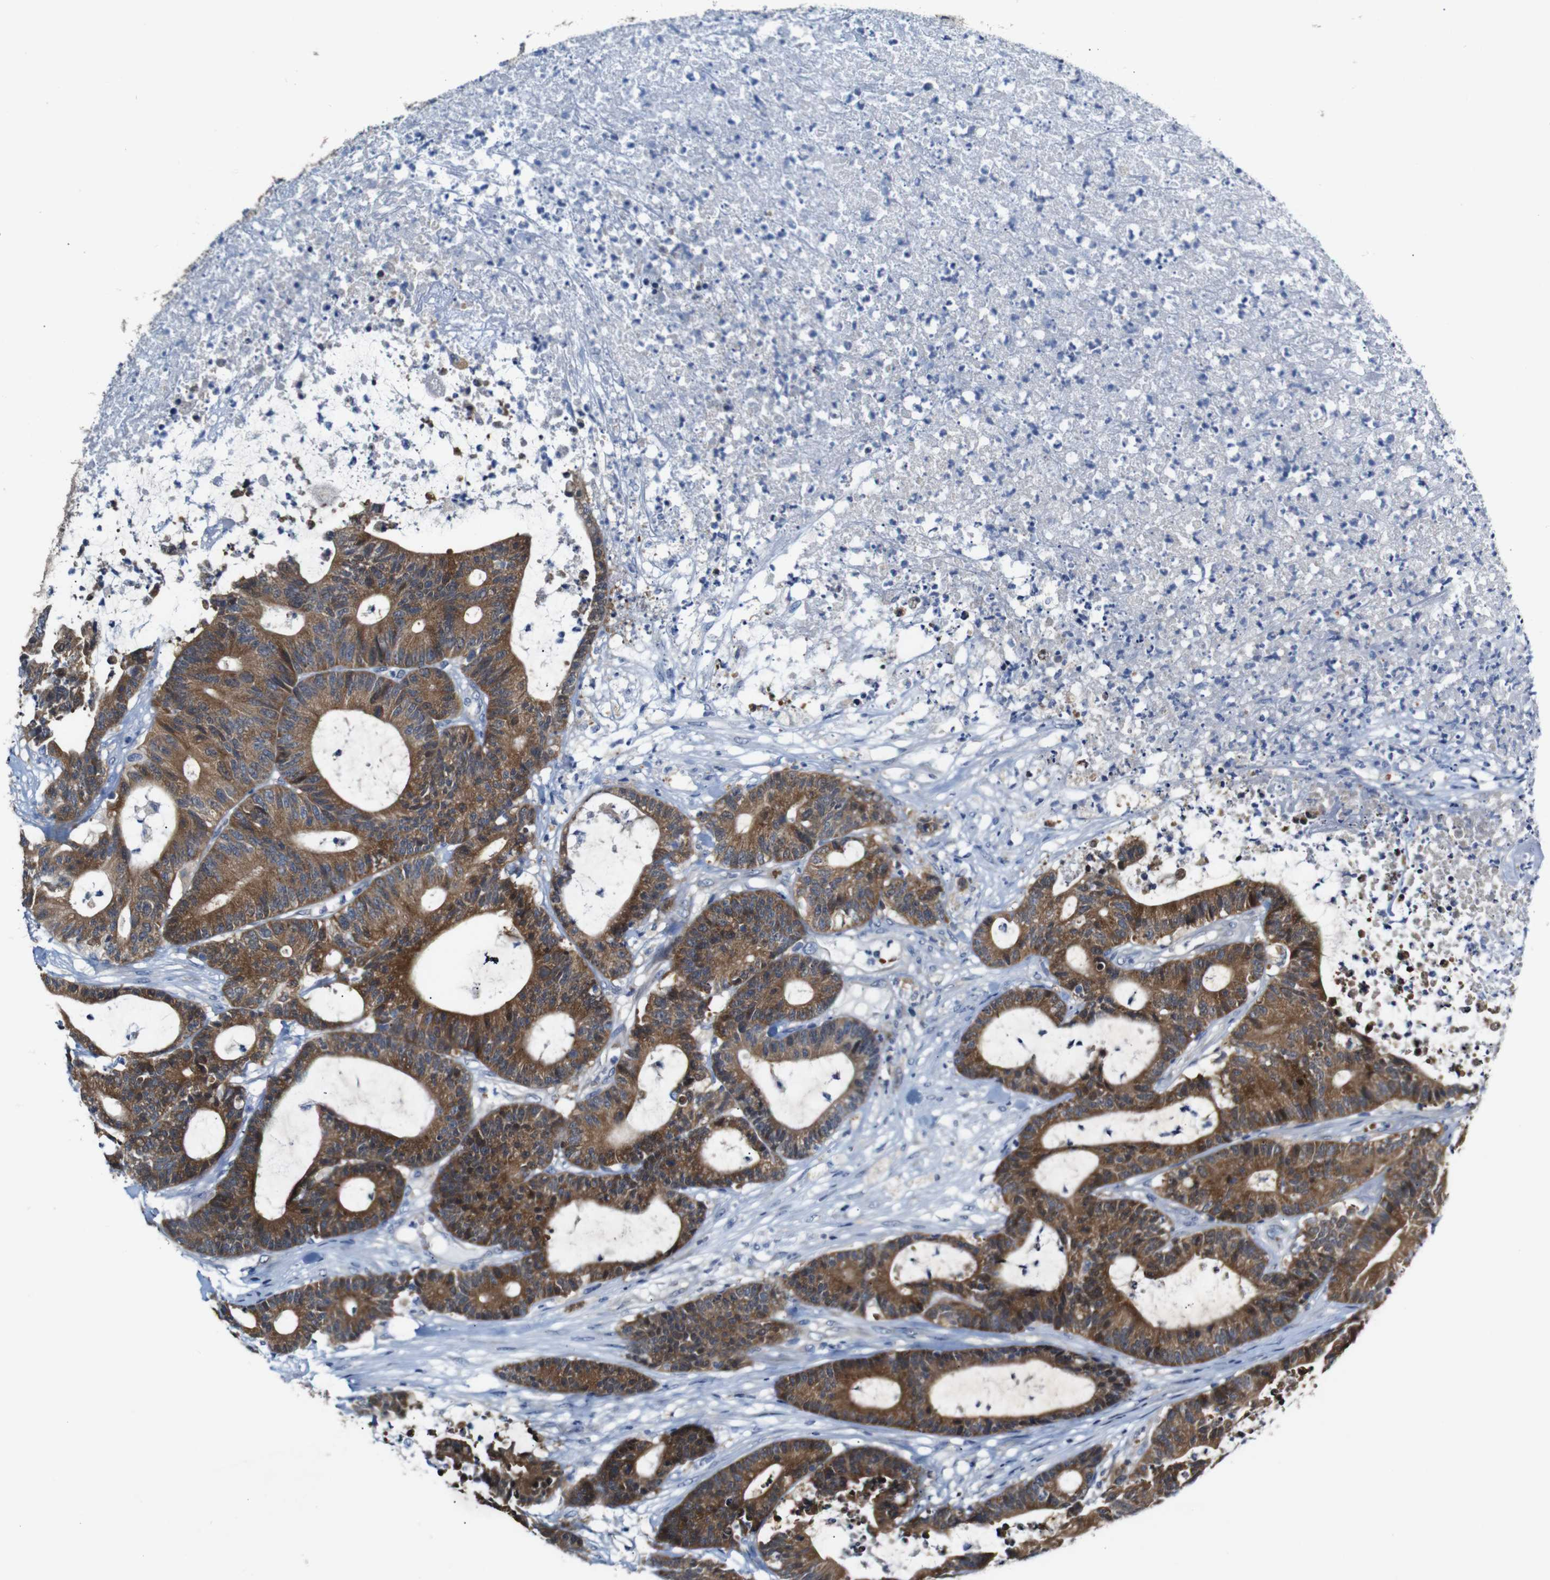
{"staining": {"intensity": "strong", "quantity": ">75%", "location": "cytoplasmic/membranous"}, "tissue": "colorectal cancer", "cell_type": "Tumor cells", "image_type": "cancer", "snomed": [{"axis": "morphology", "description": "Adenocarcinoma, NOS"}, {"axis": "topography", "description": "Colon"}], "caption": "Immunohistochemical staining of human colorectal cancer reveals strong cytoplasmic/membranous protein positivity in about >75% of tumor cells.", "gene": "TBC1D32", "patient": {"sex": "female", "age": 84}}